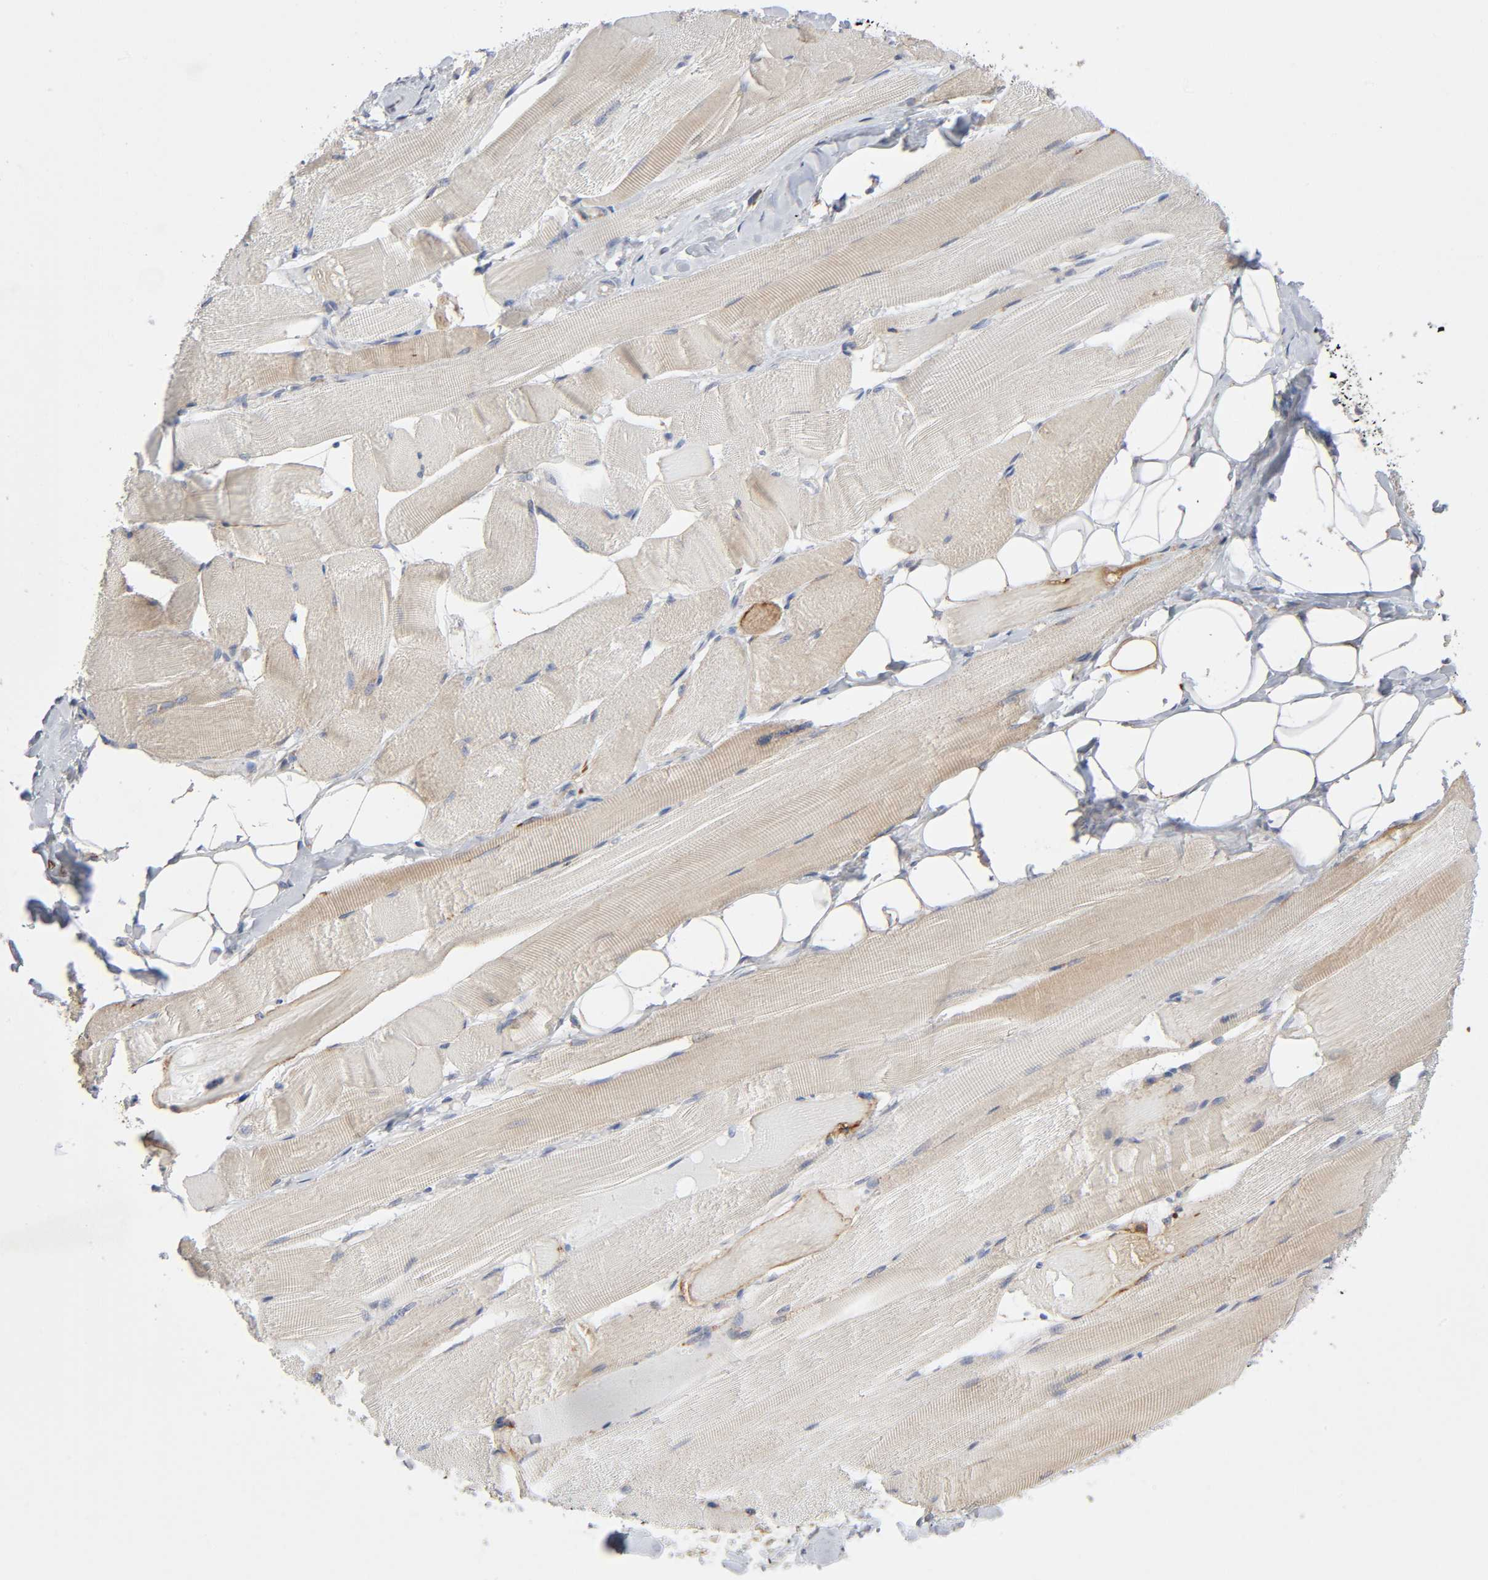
{"staining": {"intensity": "weak", "quantity": ">75%", "location": "cytoplasmic/membranous"}, "tissue": "skeletal muscle", "cell_type": "Myocytes", "image_type": "normal", "snomed": [{"axis": "morphology", "description": "Normal tissue, NOS"}, {"axis": "topography", "description": "Skeletal muscle"}, {"axis": "topography", "description": "Peripheral nerve tissue"}], "caption": "Immunohistochemistry photomicrograph of unremarkable skeletal muscle: human skeletal muscle stained using IHC exhibits low levels of weak protein expression localized specifically in the cytoplasmic/membranous of myocytes, appearing as a cytoplasmic/membranous brown color.", "gene": "SYT16", "patient": {"sex": "female", "age": 84}}